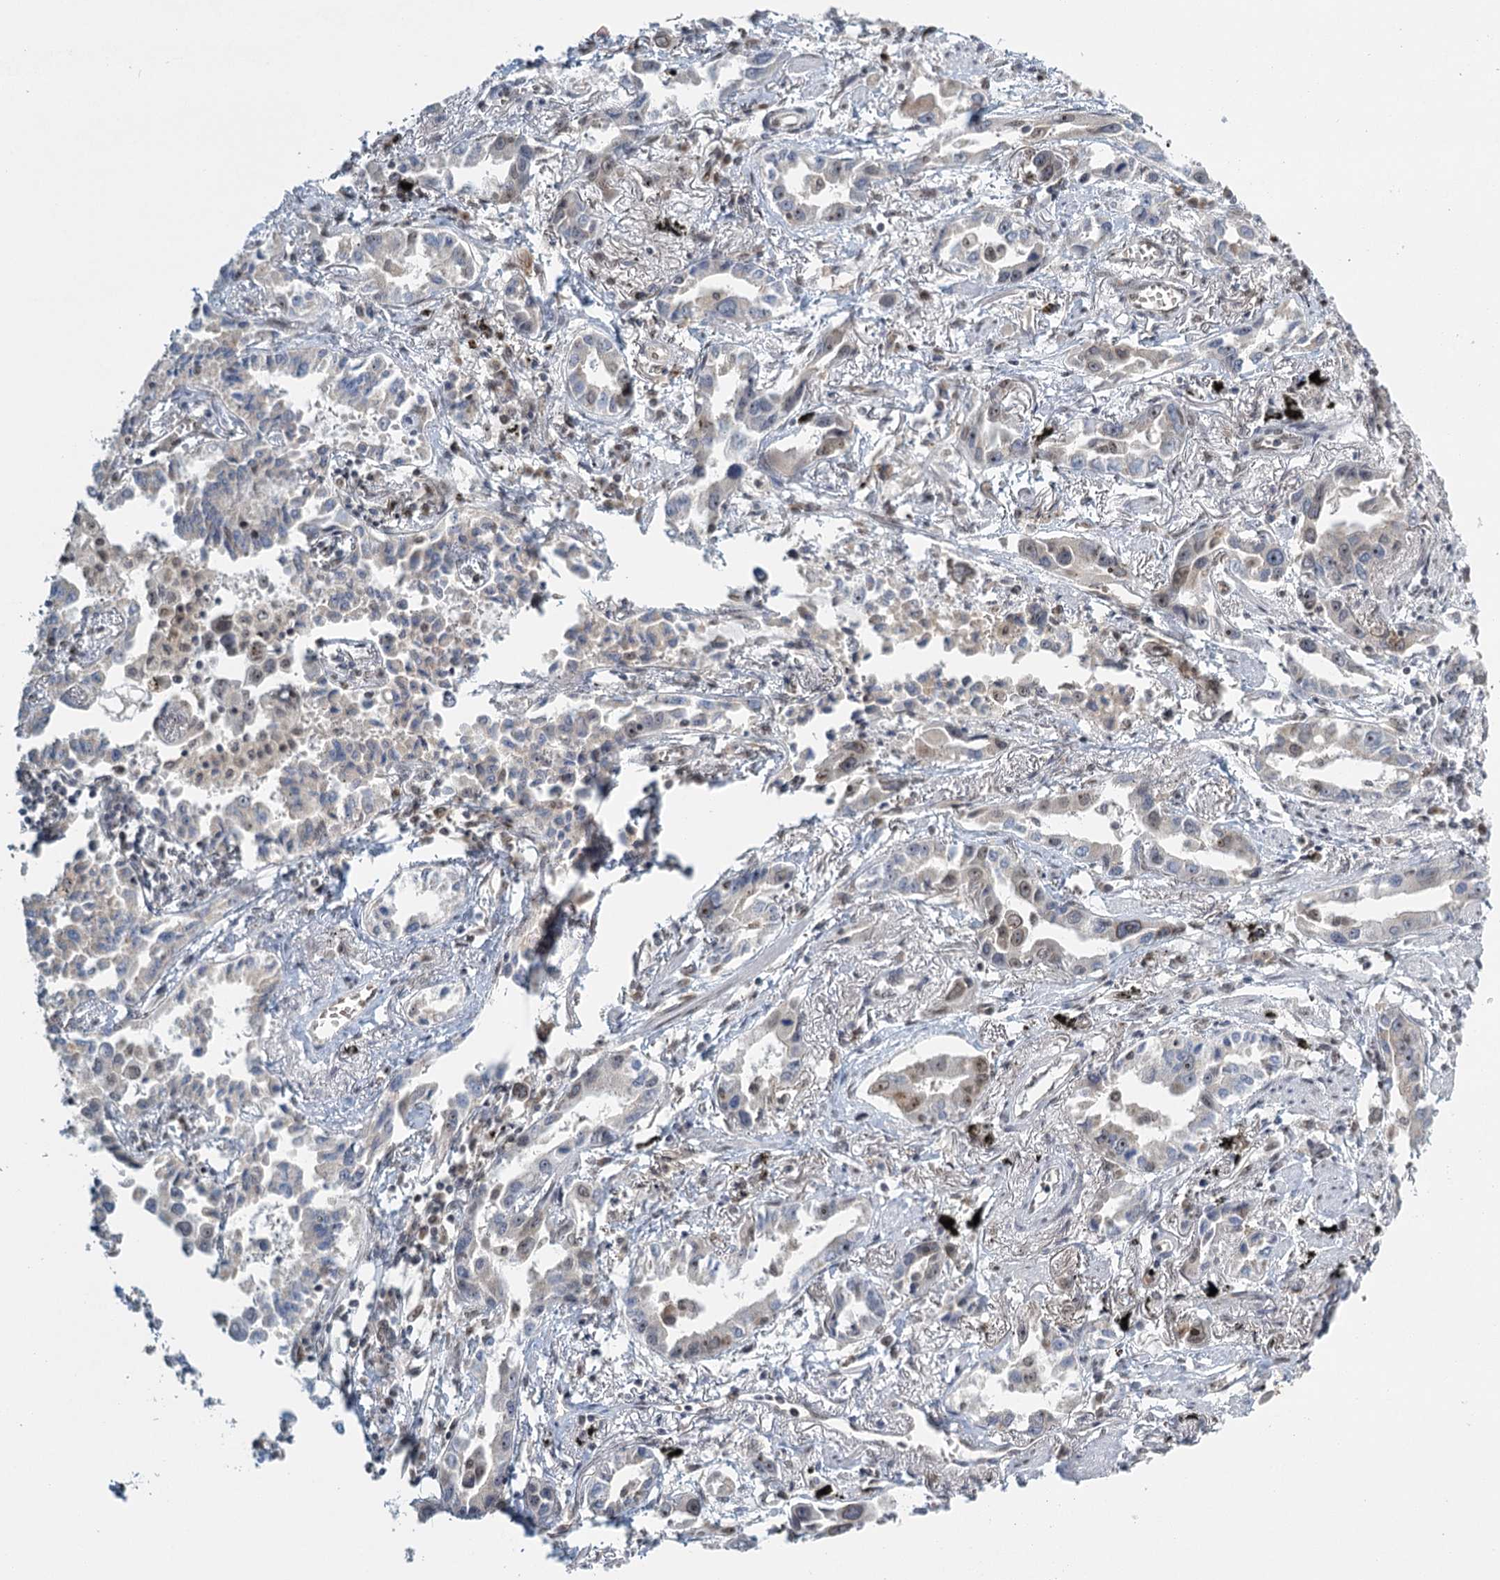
{"staining": {"intensity": "weak", "quantity": "<25%", "location": "nuclear"}, "tissue": "lung cancer", "cell_type": "Tumor cells", "image_type": "cancer", "snomed": [{"axis": "morphology", "description": "Adenocarcinoma, NOS"}, {"axis": "topography", "description": "Lung"}], "caption": "The histopathology image exhibits no staining of tumor cells in adenocarcinoma (lung).", "gene": "TREX1", "patient": {"sex": "male", "age": 67}}